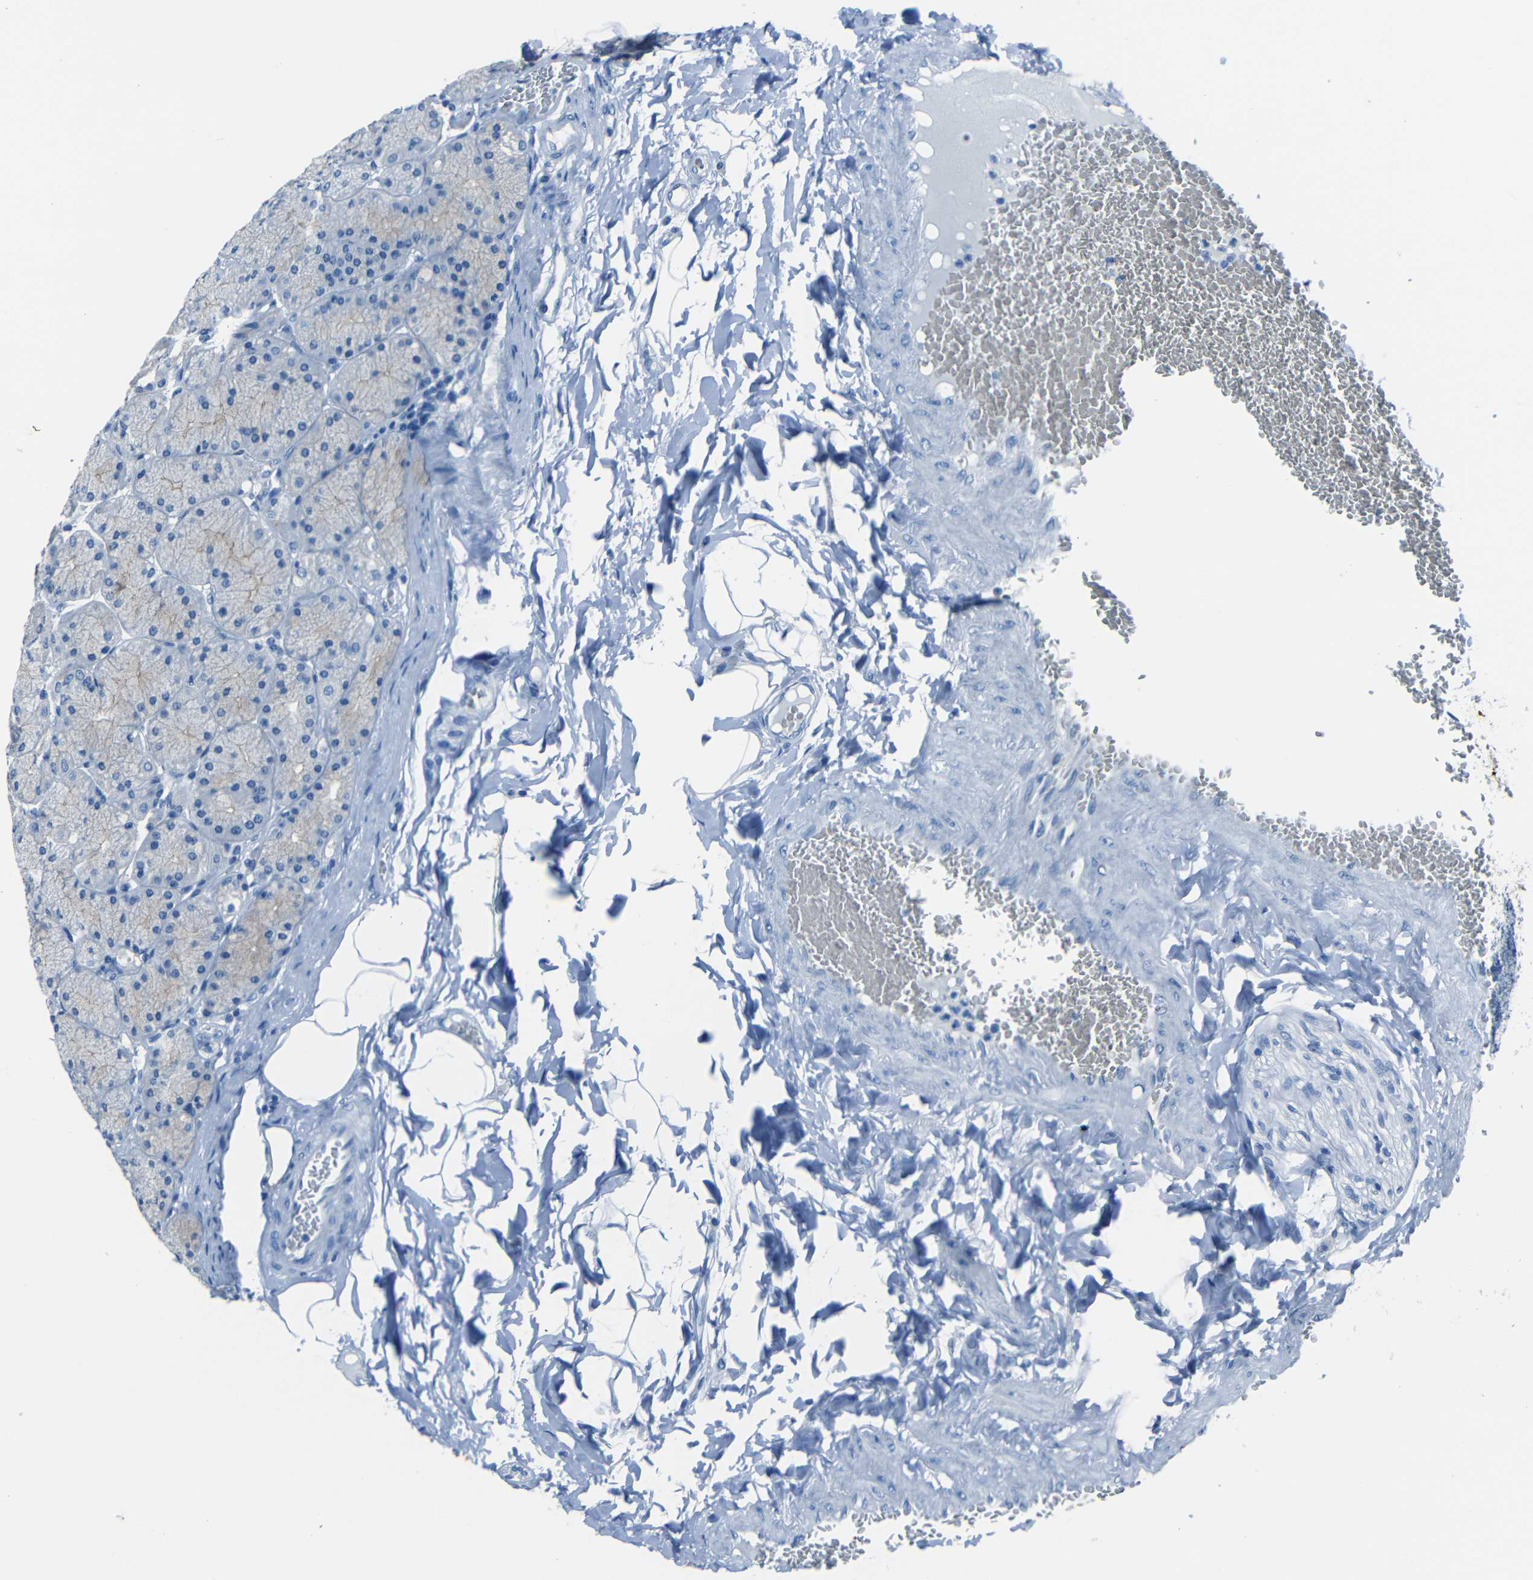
{"staining": {"intensity": "negative", "quantity": "none", "location": "none"}, "tissue": "stomach", "cell_type": "Glandular cells", "image_type": "normal", "snomed": [{"axis": "morphology", "description": "Normal tissue, NOS"}, {"axis": "topography", "description": "Stomach, upper"}], "caption": "Immunohistochemistry (IHC) histopathology image of unremarkable stomach stained for a protein (brown), which shows no expression in glandular cells.", "gene": "FBN2", "patient": {"sex": "female", "age": 56}}